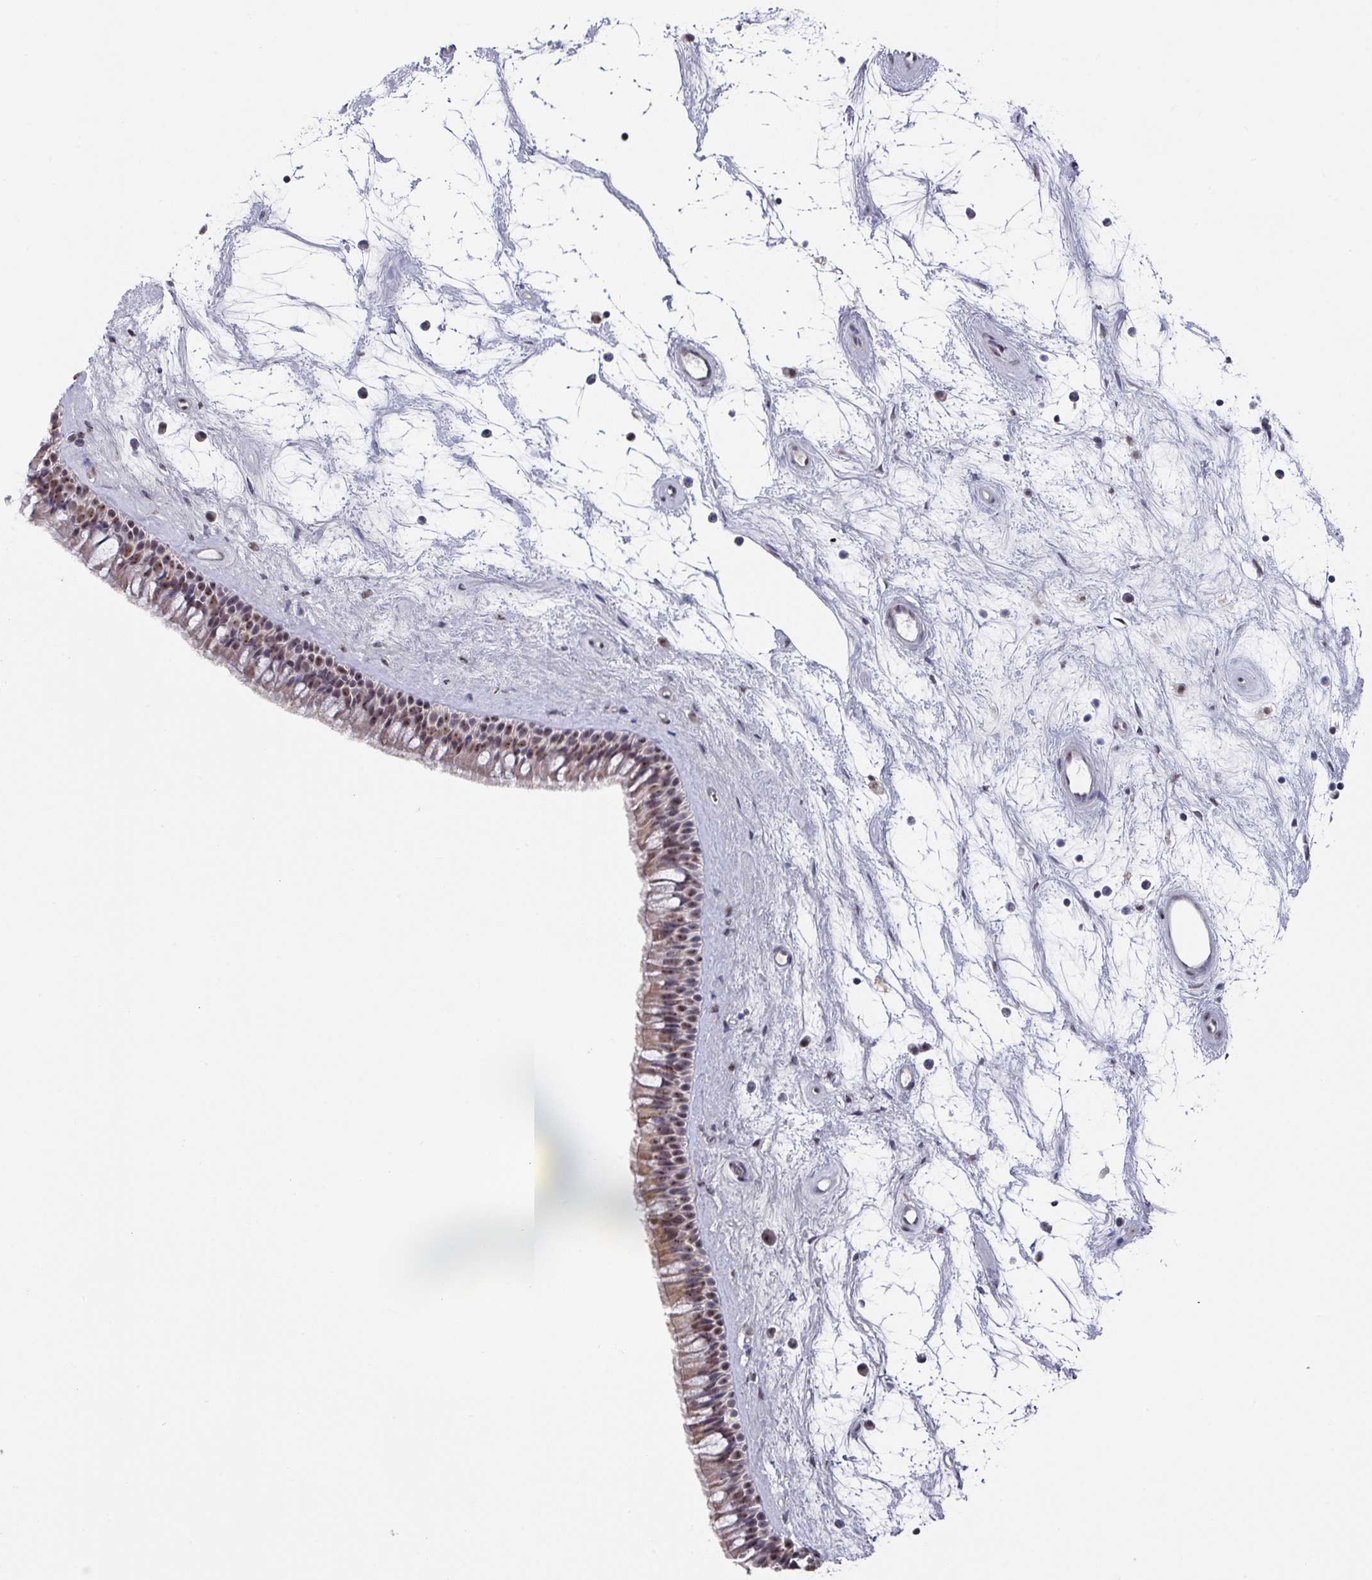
{"staining": {"intensity": "moderate", "quantity": "25%-75%", "location": "cytoplasmic/membranous,nuclear"}, "tissue": "nasopharynx", "cell_type": "Respiratory epithelial cells", "image_type": "normal", "snomed": [{"axis": "morphology", "description": "Normal tissue, NOS"}, {"axis": "topography", "description": "Nasopharynx"}], "caption": "Moderate cytoplasmic/membranous,nuclear staining for a protein is present in approximately 25%-75% of respiratory epithelial cells of benign nasopharynx using immunohistochemistry (IHC).", "gene": "ZNF654", "patient": {"sex": "male", "age": 64}}